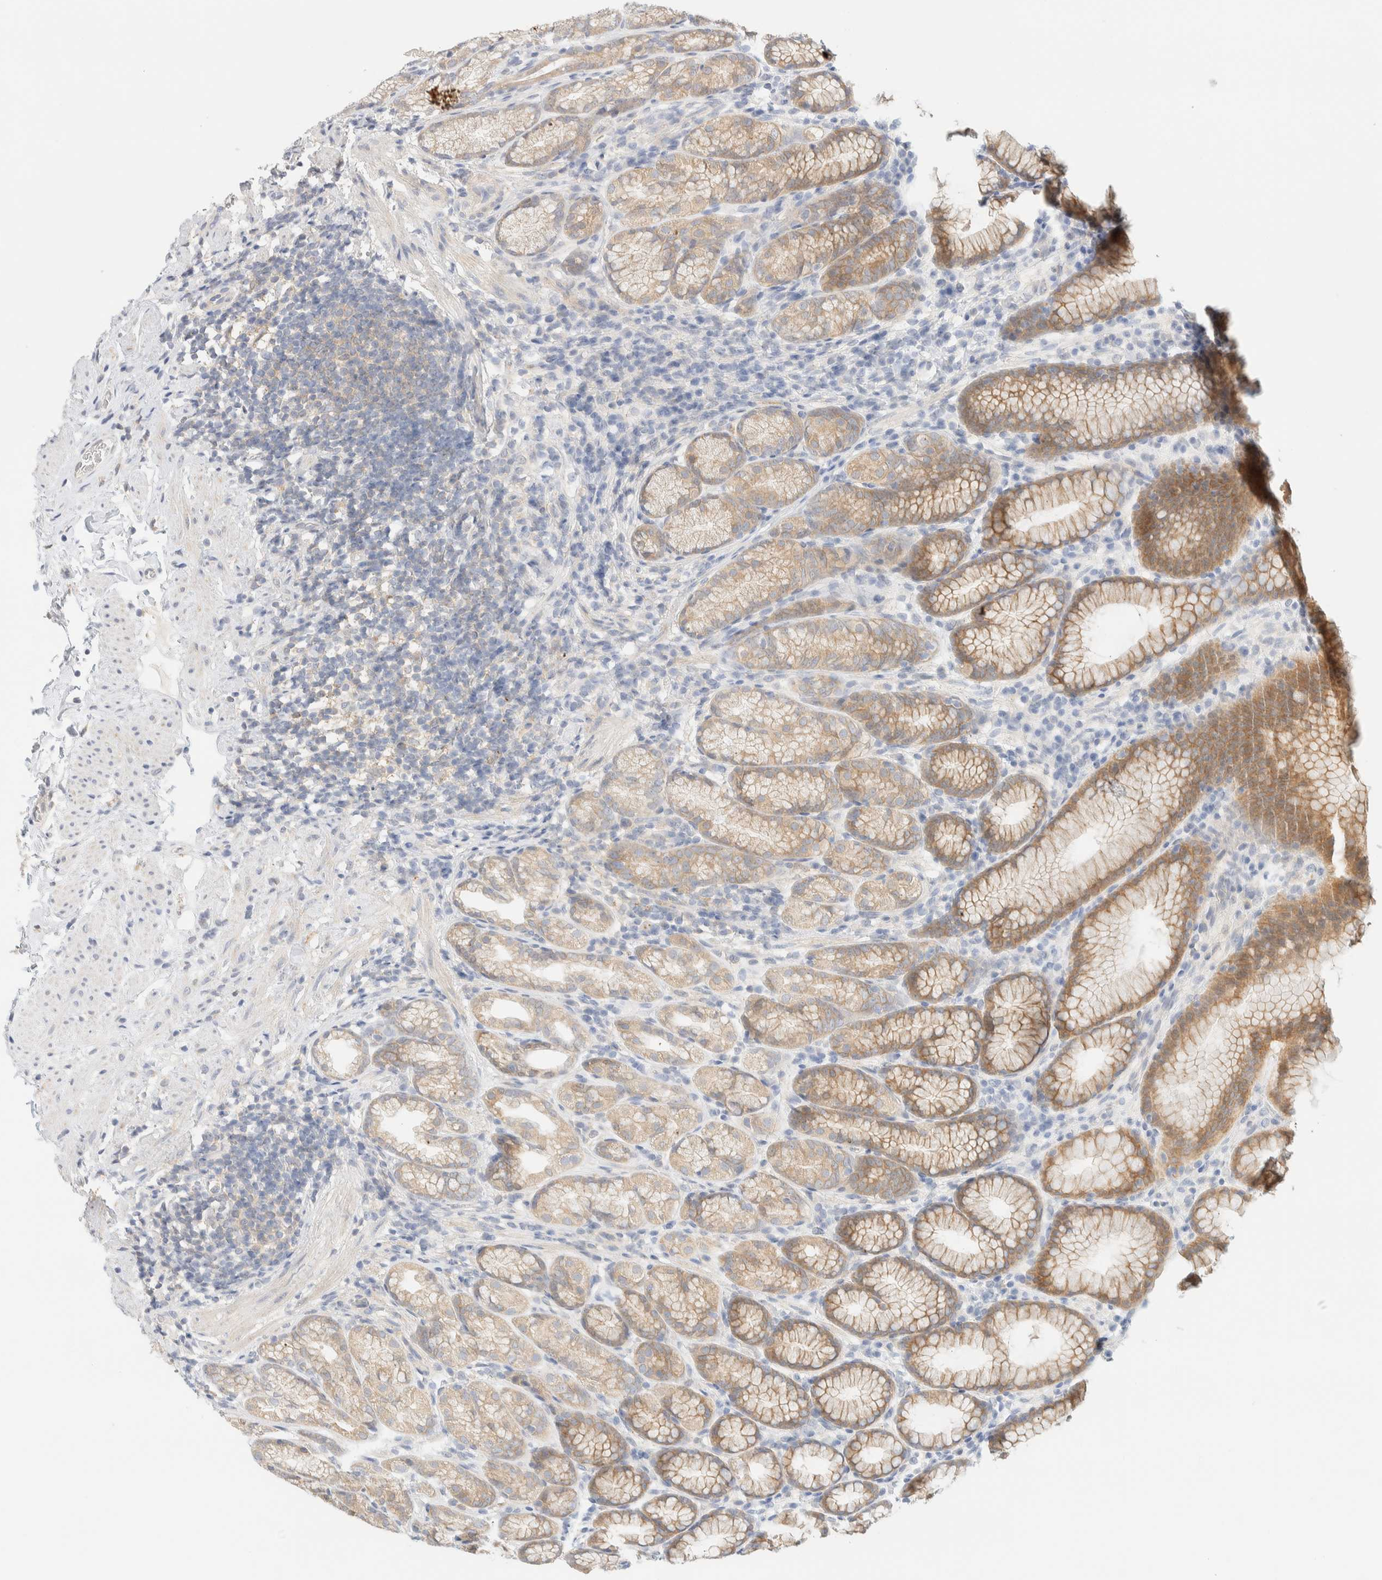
{"staining": {"intensity": "moderate", "quantity": ">75%", "location": "cytoplasmic/membranous"}, "tissue": "stomach", "cell_type": "Glandular cells", "image_type": "normal", "snomed": [{"axis": "morphology", "description": "Normal tissue, NOS"}, {"axis": "topography", "description": "Stomach"}], "caption": "Immunohistochemistry of benign human stomach displays medium levels of moderate cytoplasmic/membranous positivity in approximately >75% of glandular cells.", "gene": "NT5C", "patient": {"sex": "male", "age": 42}}